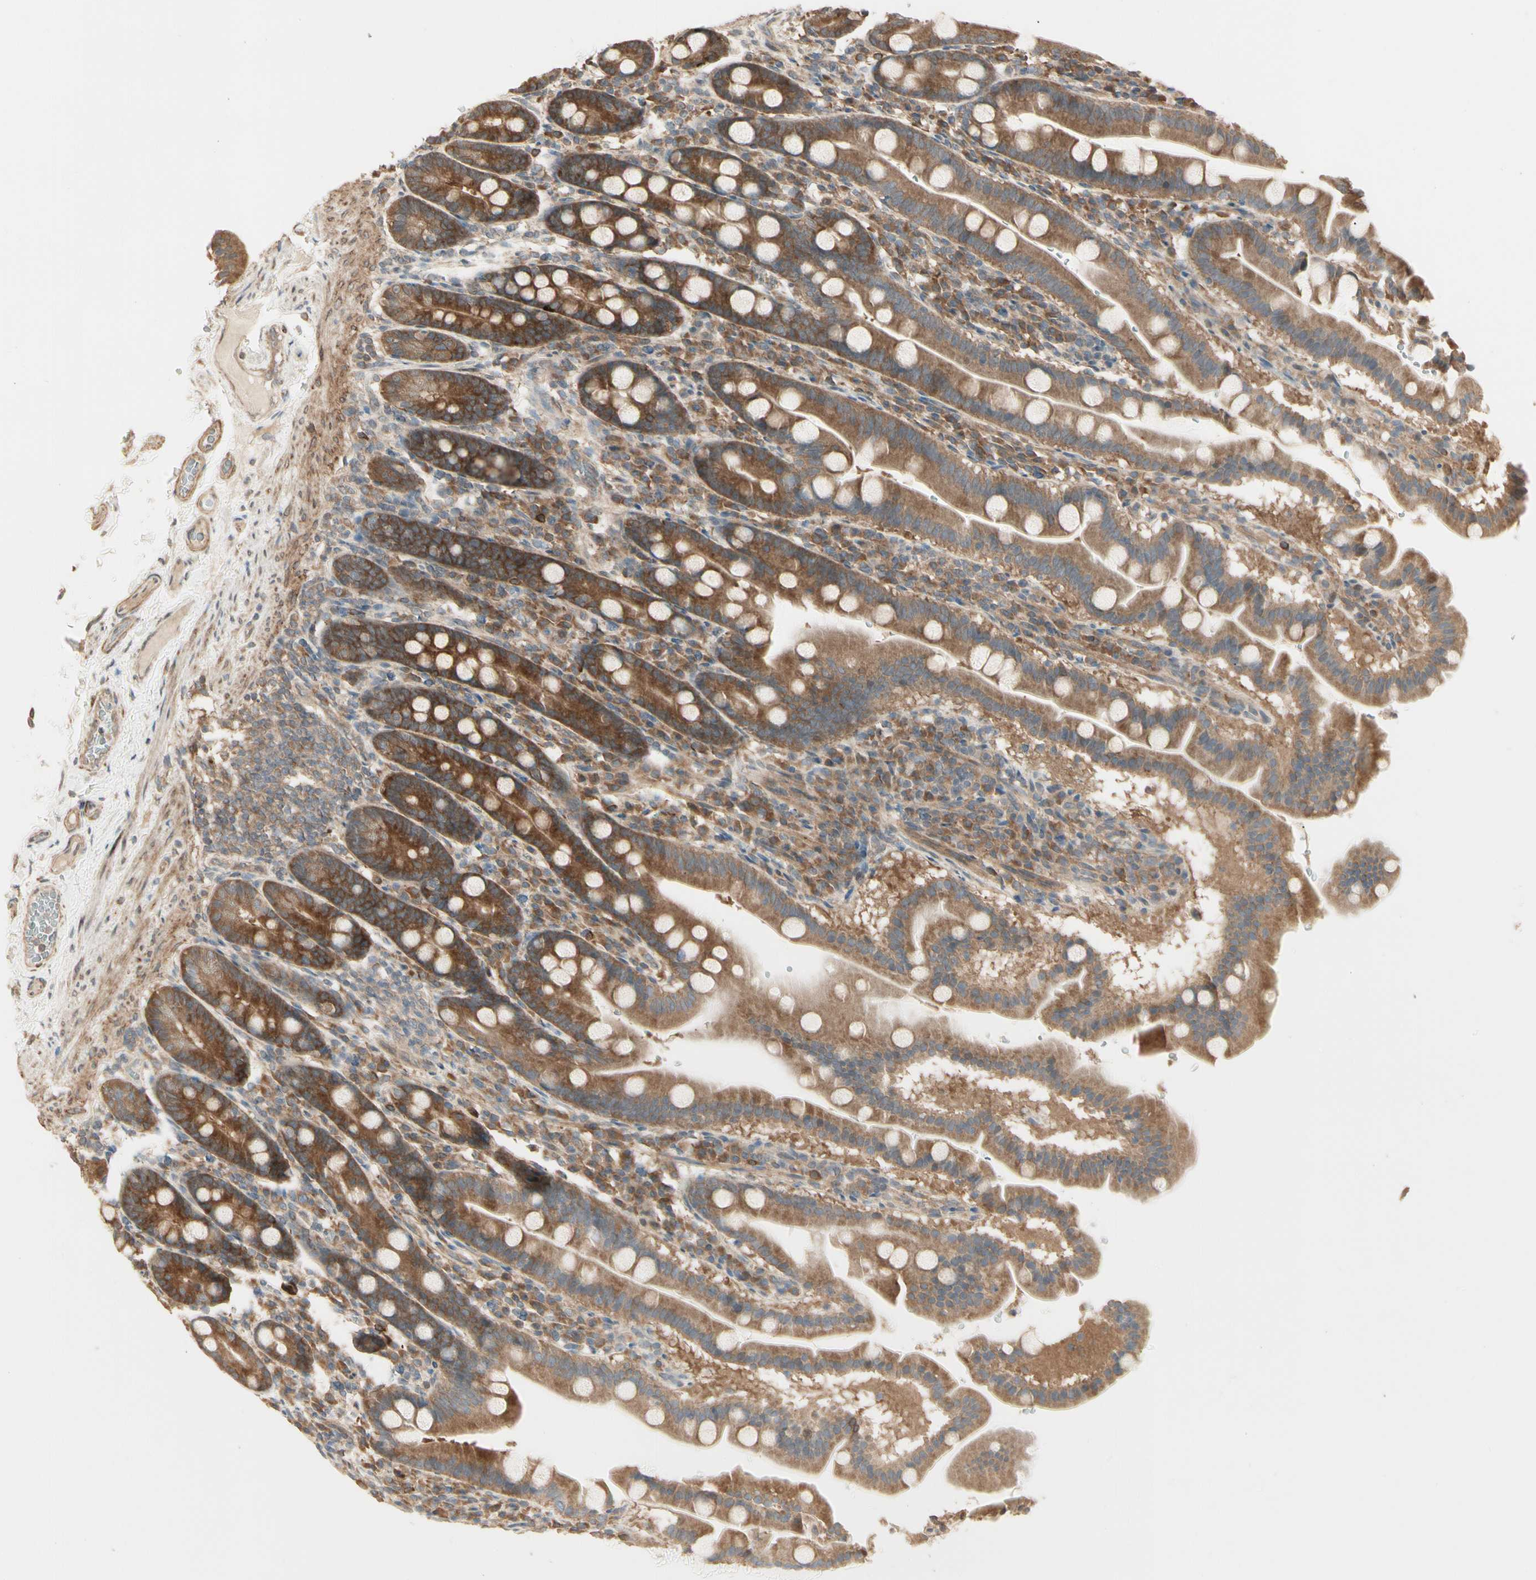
{"staining": {"intensity": "strong", "quantity": ">75%", "location": "cytoplasmic/membranous"}, "tissue": "duodenum", "cell_type": "Glandular cells", "image_type": "normal", "snomed": [{"axis": "morphology", "description": "Normal tissue, NOS"}, {"axis": "topography", "description": "Duodenum"}], "caption": "IHC photomicrograph of normal duodenum stained for a protein (brown), which reveals high levels of strong cytoplasmic/membranous staining in approximately >75% of glandular cells.", "gene": "IRAG1", "patient": {"sex": "male", "age": 50}}